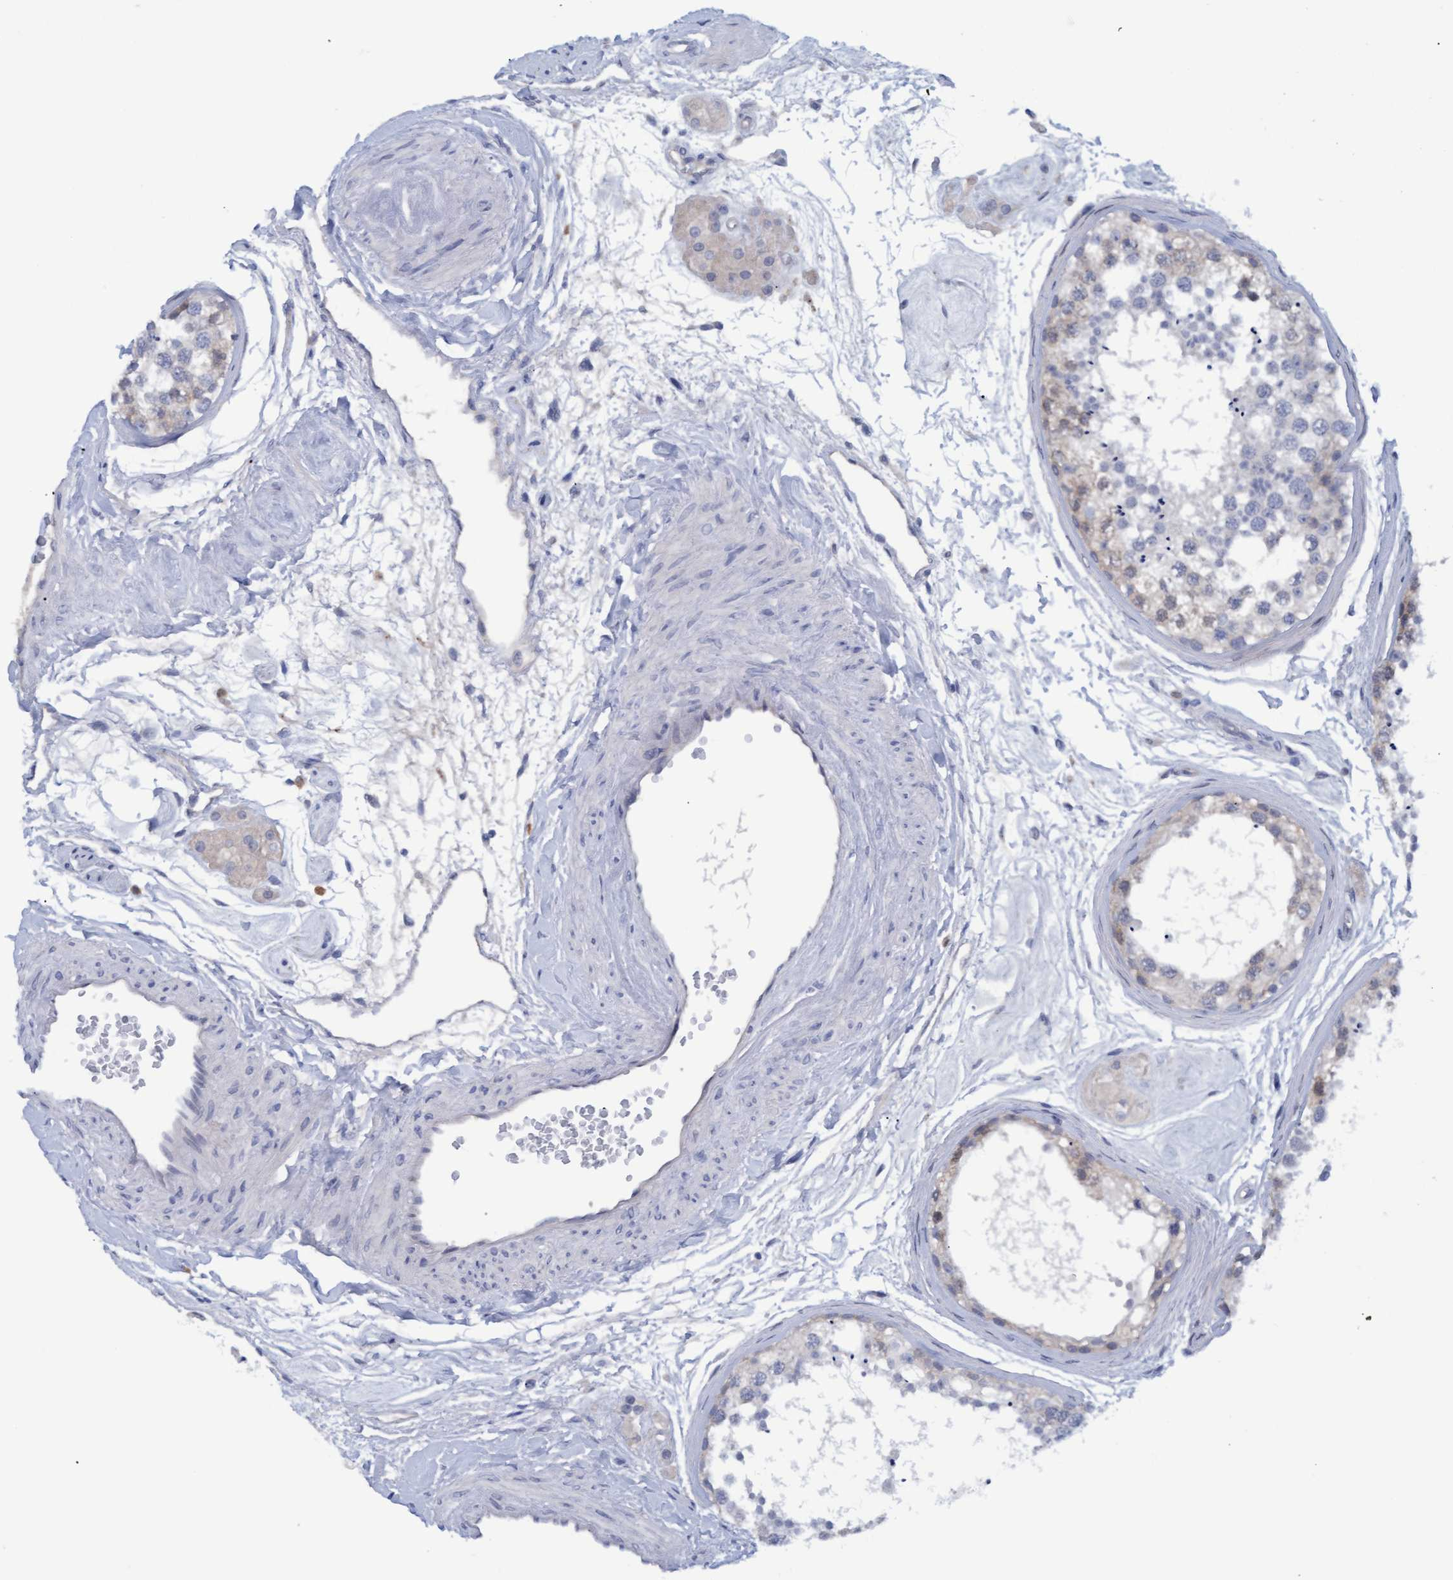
{"staining": {"intensity": "weak", "quantity": "<25%", "location": "cytoplasmic/membranous"}, "tissue": "testis", "cell_type": "Cells in seminiferous ducts", "image_type": "normal", "snomed": [{"axis": "morphology", "description": "Normal tissue, NOS"}, {"axis": "topography", "description": "Testis"}], "caption": "High power microscopy photomicrograph of an immunohistochemistry photomicrograph of normal testis, revealing no significant staining in cells in seminiferous ducts.", "gene": "STXBP1", "patient": {"sex": "male", "age": 56}}